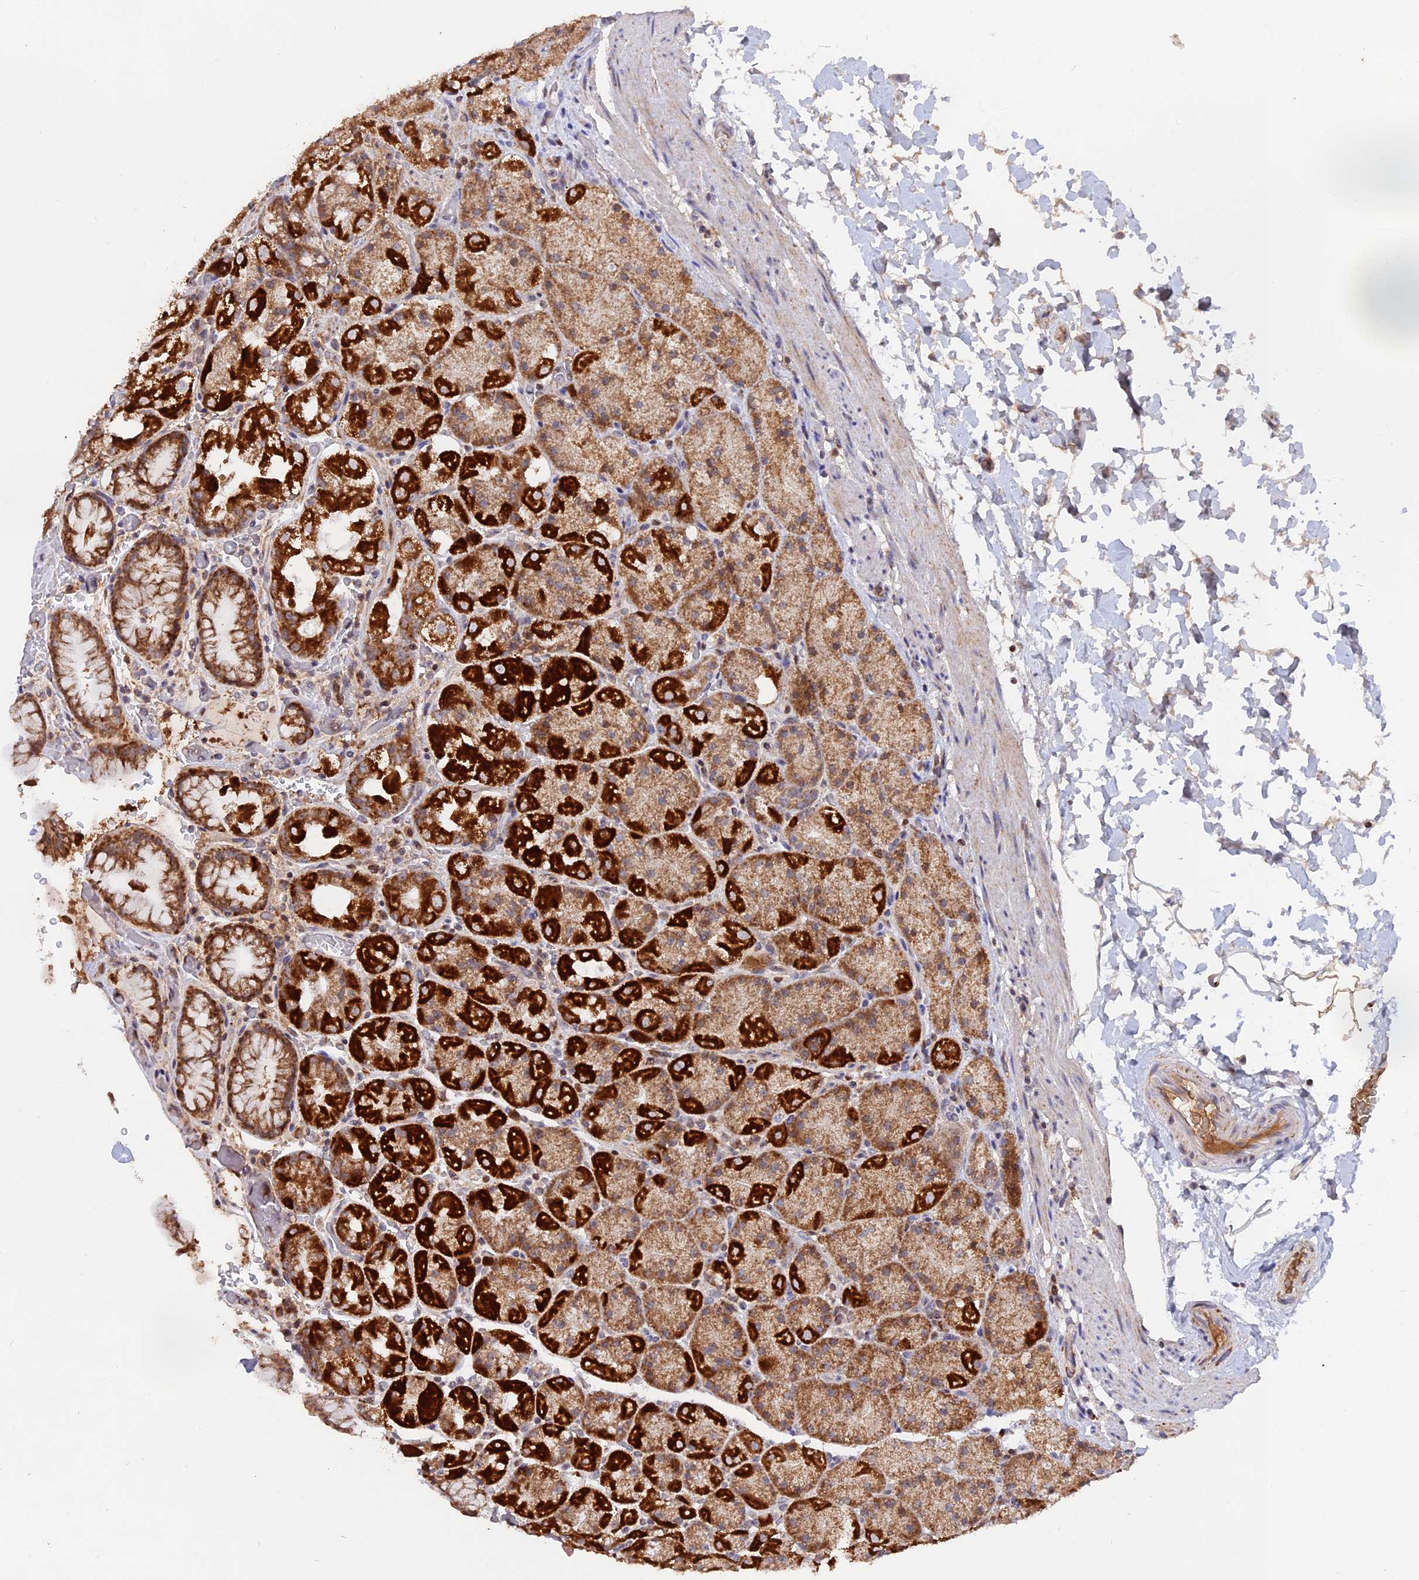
{"staining": {"intensity": "strong", "quantity": "25%-75%", "location": "cytoplasmic/membranous"}, "tissue": "stomach", "cell_type": "Glandular cells", "image_type": "normal", "snomed": [{"axis": "morphology", "description": "Normal tissue, NOS"}, {"axis": "topography", "description": "Stomach, upper"}, {"axis": "topography", "description": "Stomach, lower"}], "caption": "Stomach stained for a protein reveals strong cytoplasmic/membranous positivity in glandular cells. The protein is stained brown, and the nuclei are stained in blue (DAB (3,3'-diaminobenzidine) IHC with brightfield microscopy, high magnification).", "gene": "MPV17L", "patient": {"sex": "male", "age": 67}}